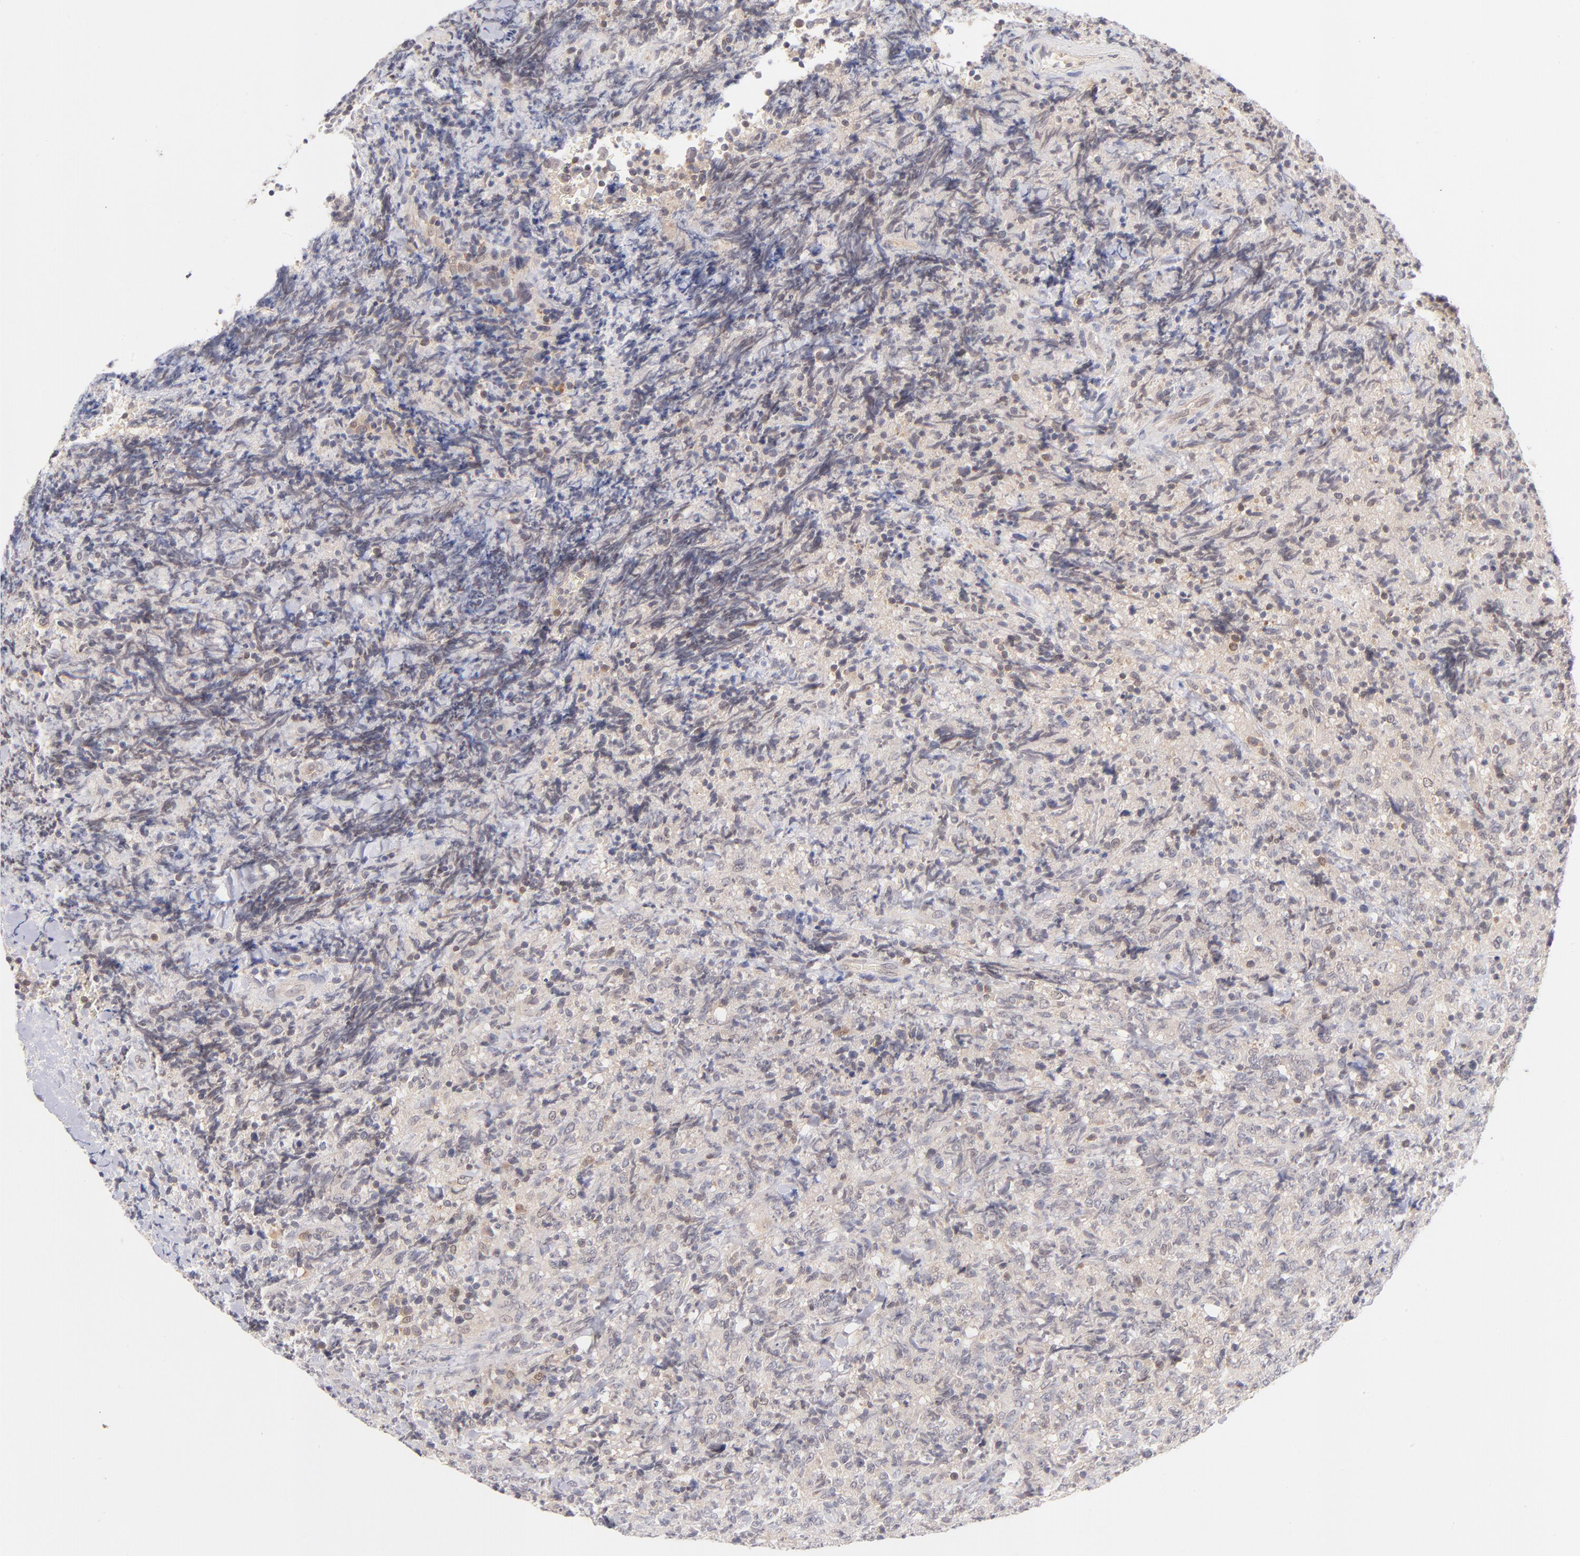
{"staining": {"intensity": "weak", "quantity": "25%-75%", "location": "cytoplasmic/membranous,nuclear"}, "tissue": "lymphoma", "cell_type": "Tumor cells", "image_type": "cancer", "snomed": [{"axis": "morphology", "description": "Malignant lymphoma, non-Hodgkin's type, High grade"}, {"axis": "topography", "description": "Tonsil"}], "caption": "About 25%-75% of tumor cells in malignant lymphoma, non-Hodgkin's type (high-grade) reveal weak cytoplasmic/membranous and nuclear protein positivity as visualized by brown immunohistochemical staining.", "gene": "CASP6", "patient": {"sex": "female", "age": 36}}